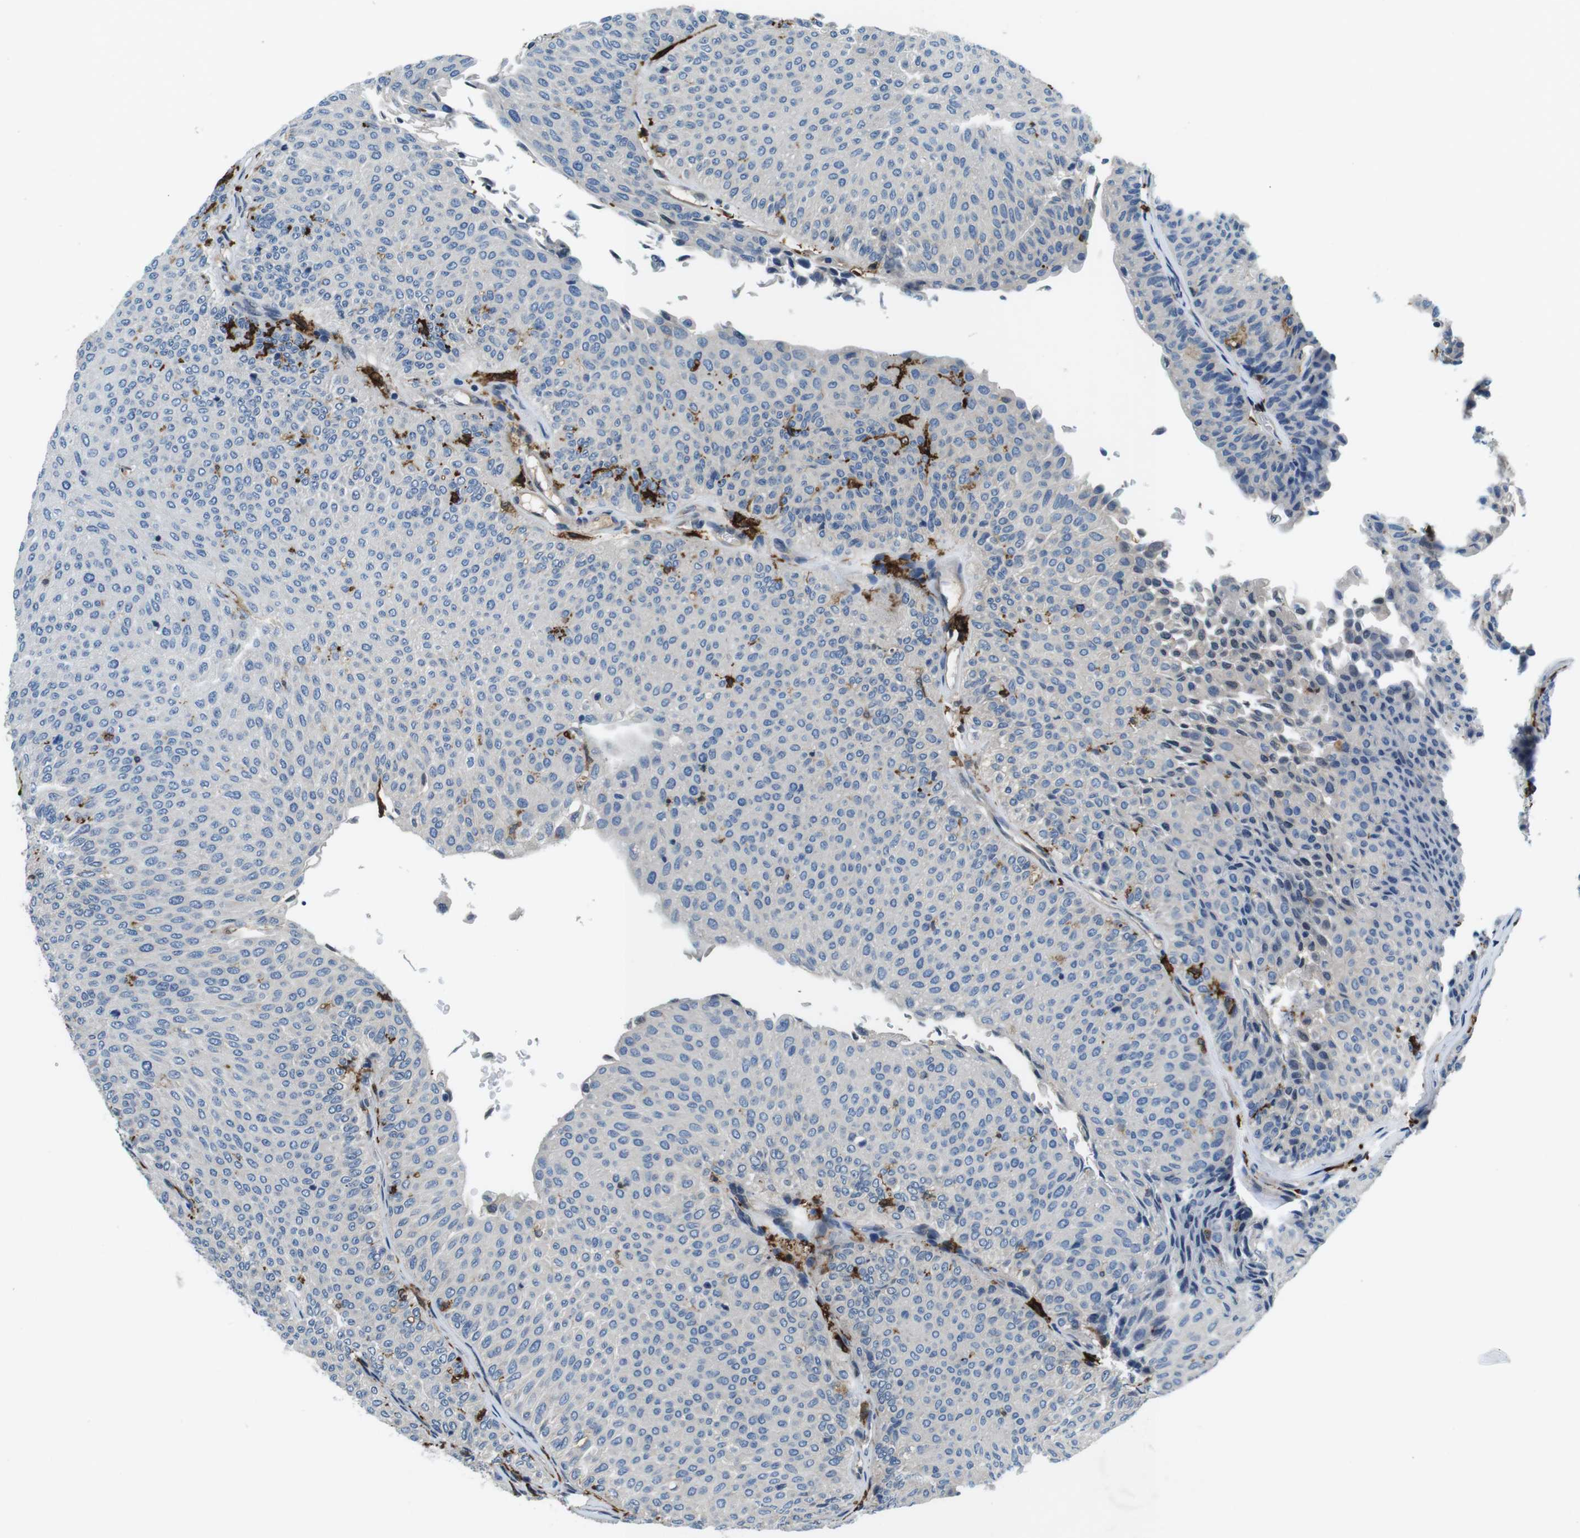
{"staining": {"intensity": "negative", "quantity": "none", "location": "none"}, "tissue": "urothelial cancer", "cell_type": "Tumor cells", "image_type": "cancer", "snomed": [{"axis": "morphology", "description": "Urothelial carcinoma, Low grade"}, {"axis": "topography", "description": "Urinary bladder"}], "caption": "Protein analysis of low-grade urothelial carcinoma displays no significant positivity in tumor cells.", "gene": "CD163L1", "patient": {"sex": "male", "age": 78}}